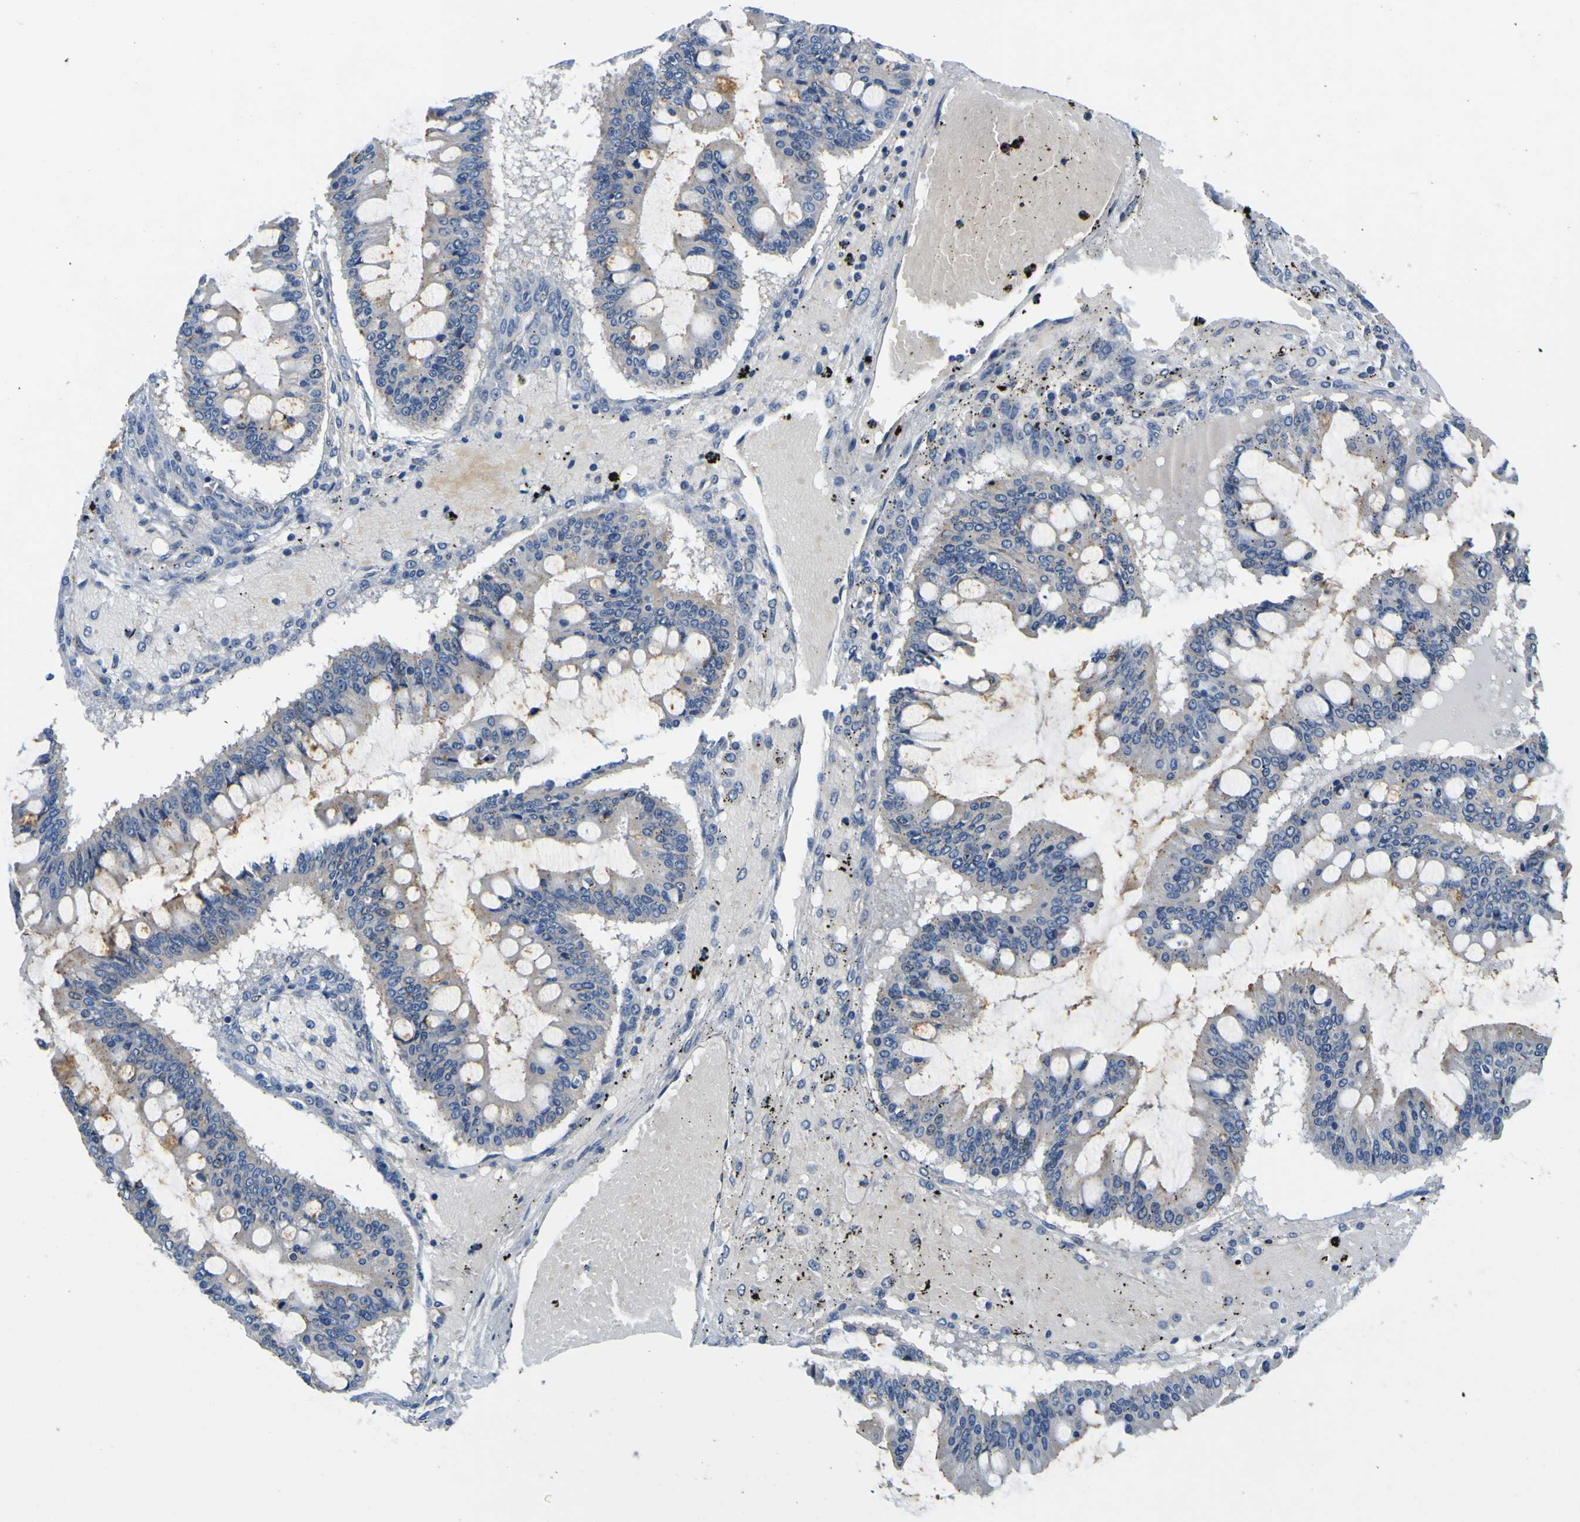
{"staining": {"intensity": "negative", "quantity": "none", "location": "none"}, "tissue": "ovarian cancer", "cell_type": "Tumor cells", "image_type": "cancer", "snomed": [{"axis": "morphology", "description": "Cystadenocarcinoma, mucinous, NOS"}, {"axis": "topography", "description": "Ovary"}], "caption": "Tumor cells are negative for protein expression in human ovarian cancer.", "gene": "TNIK", "patient": {"sex": "female", "age": 73}}